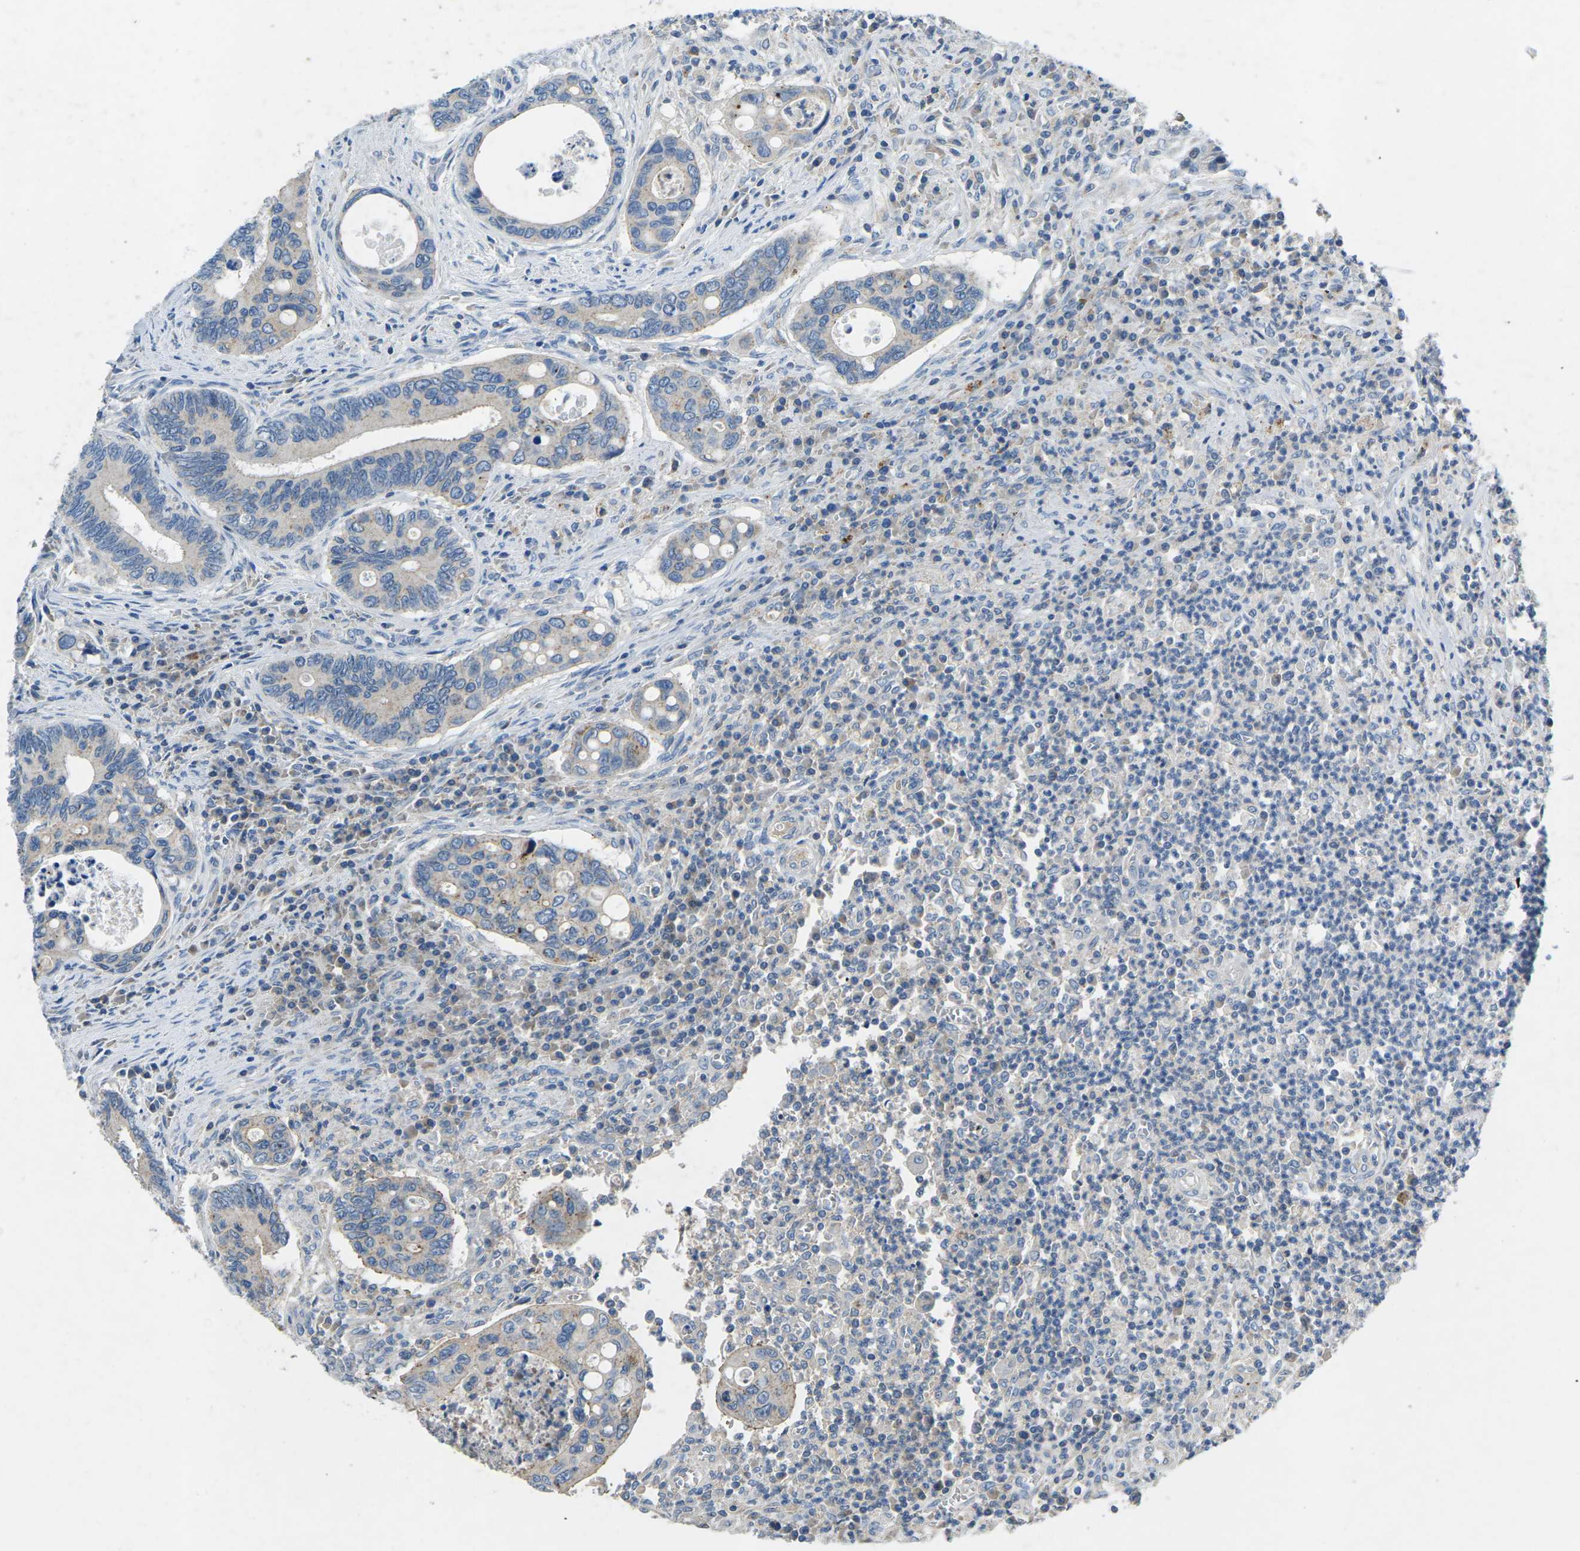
{"staining": {"intensity": "weak", "quantity": "<25%", "location": "cytoplasmic/membranous"}, "tissue": "colorectal cancer", "cell_type": "Tumor cells", "image_type": "cancer", "snomed": [{"axis": "morphology", "description": "Inflammation, NOS"}, {"axis": "morphology", "description": "Adenocarcinoma, NOS"}, {"axis": "topography", "description": "Colon"}], "caption": "This is a histopathology image of immunohistochemistry staining of colorectal adenocarcinoma, which shows no staining in tumor cells.", "gene": "PDCD6IP", "patient": {"sex": "male", "age": 72}}